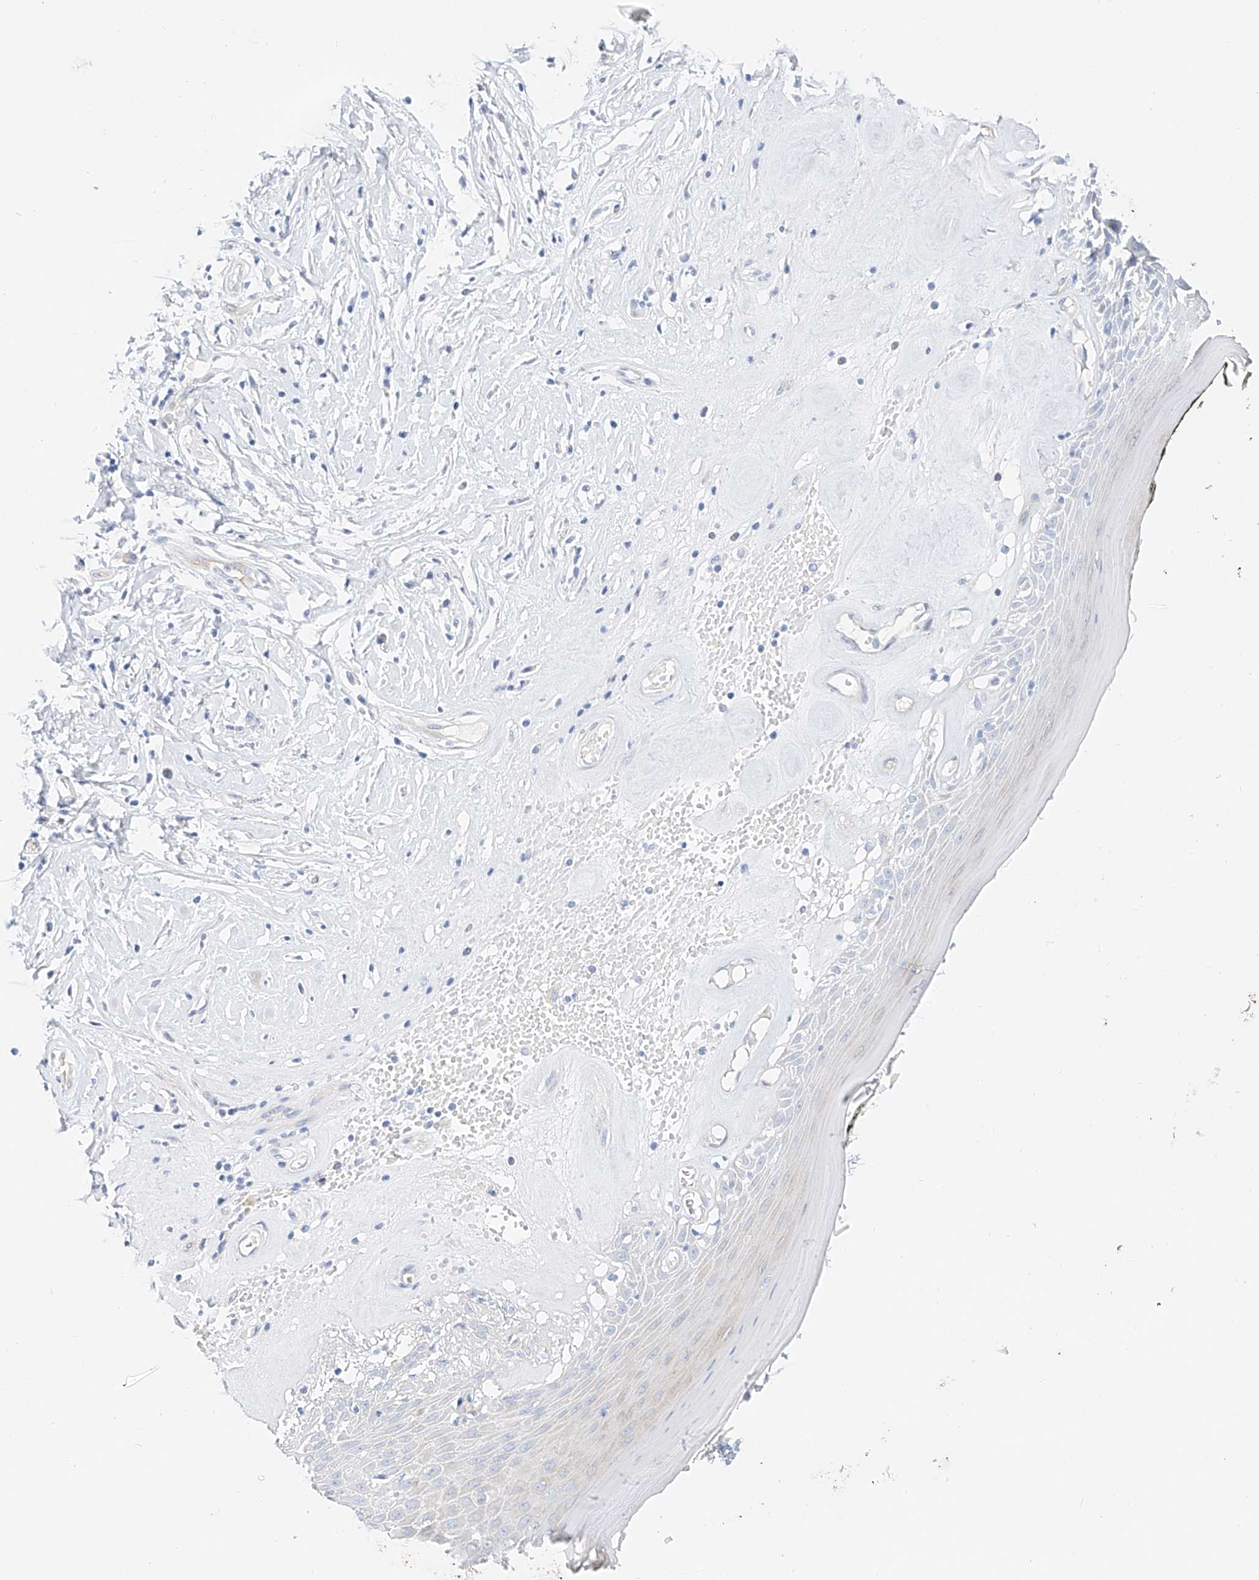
{"staining": {"intensity": "negative", "quantity": "none", "location": "none"}, "tissue": "skin", "cell_type": "Epidermal cells", "image_type": "normal", "snomed": [{"axis": "morphology", "description": "Normal tissue, NOS"}, {"axis": "morphology", "description": "Inflammation, NOS"}, {"axis": "topography", "description": "Vulva"}], "caption": "High power microscopy histopathology image of an immunohistochemistry (IHC) image of normal skin, revealing no significant expression in epidermal cells.", "gene": "SBSPON", "patient": {"sex": "female", "age": 84}}